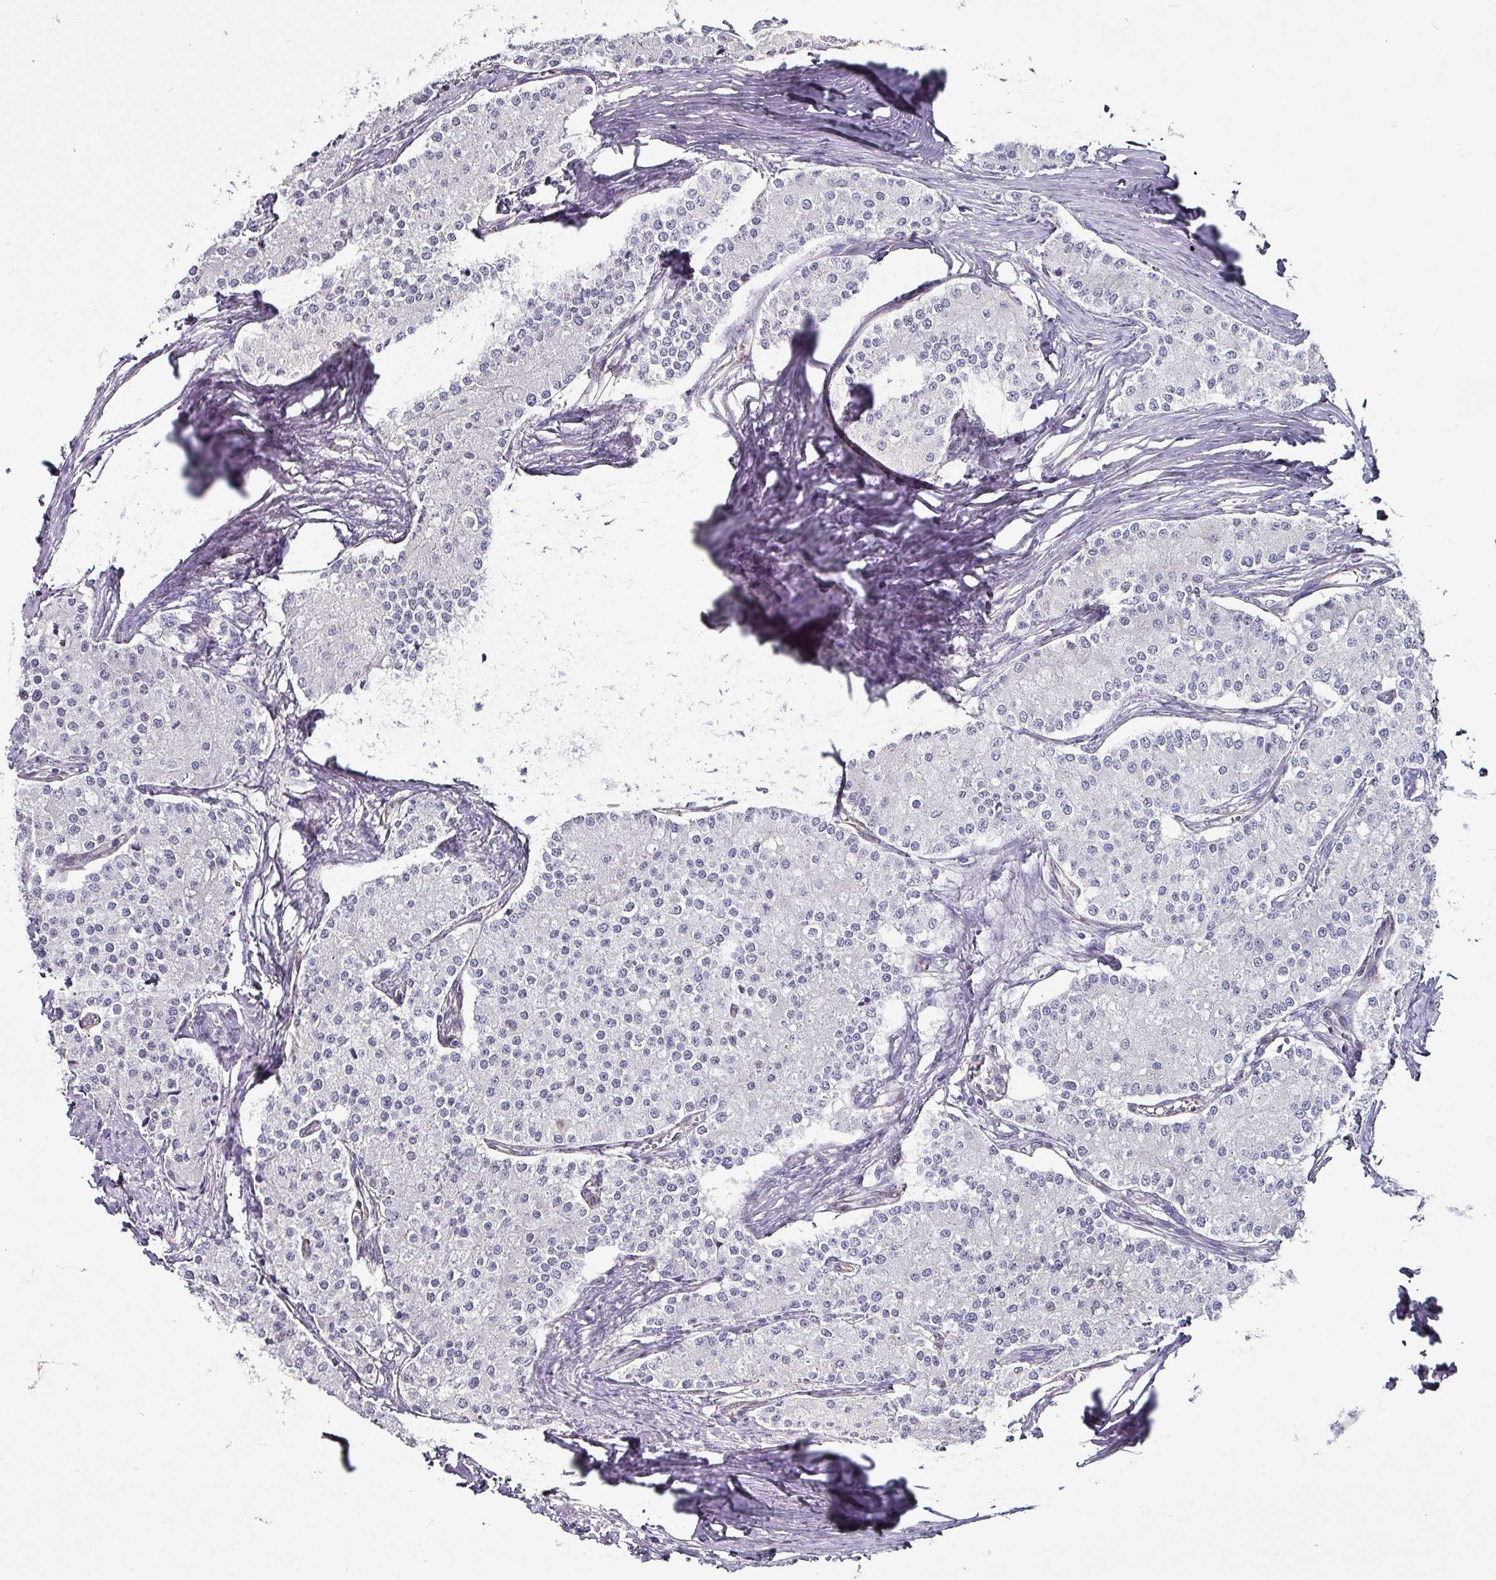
{"staining": {"intensity": "negative", "quantity": "none", "location": "none"}, "tissue": "carcinoid", "cell_type": "Tumor cells", "image_type": "cancer", "snomed": [{"axis": "morphology", "description": "Carcinoid, malignant, NOS"}, {"axis": "topography", "description": "Colon"}], "caption": "There is no significant staining in tumor cells of carcinoid. (Immunohistochemistry (ihc), brightfield microscopy, high magnification).", "gene": "ZNF816-ZNF321P", "patient": {"sex": "female", "age": 52}}